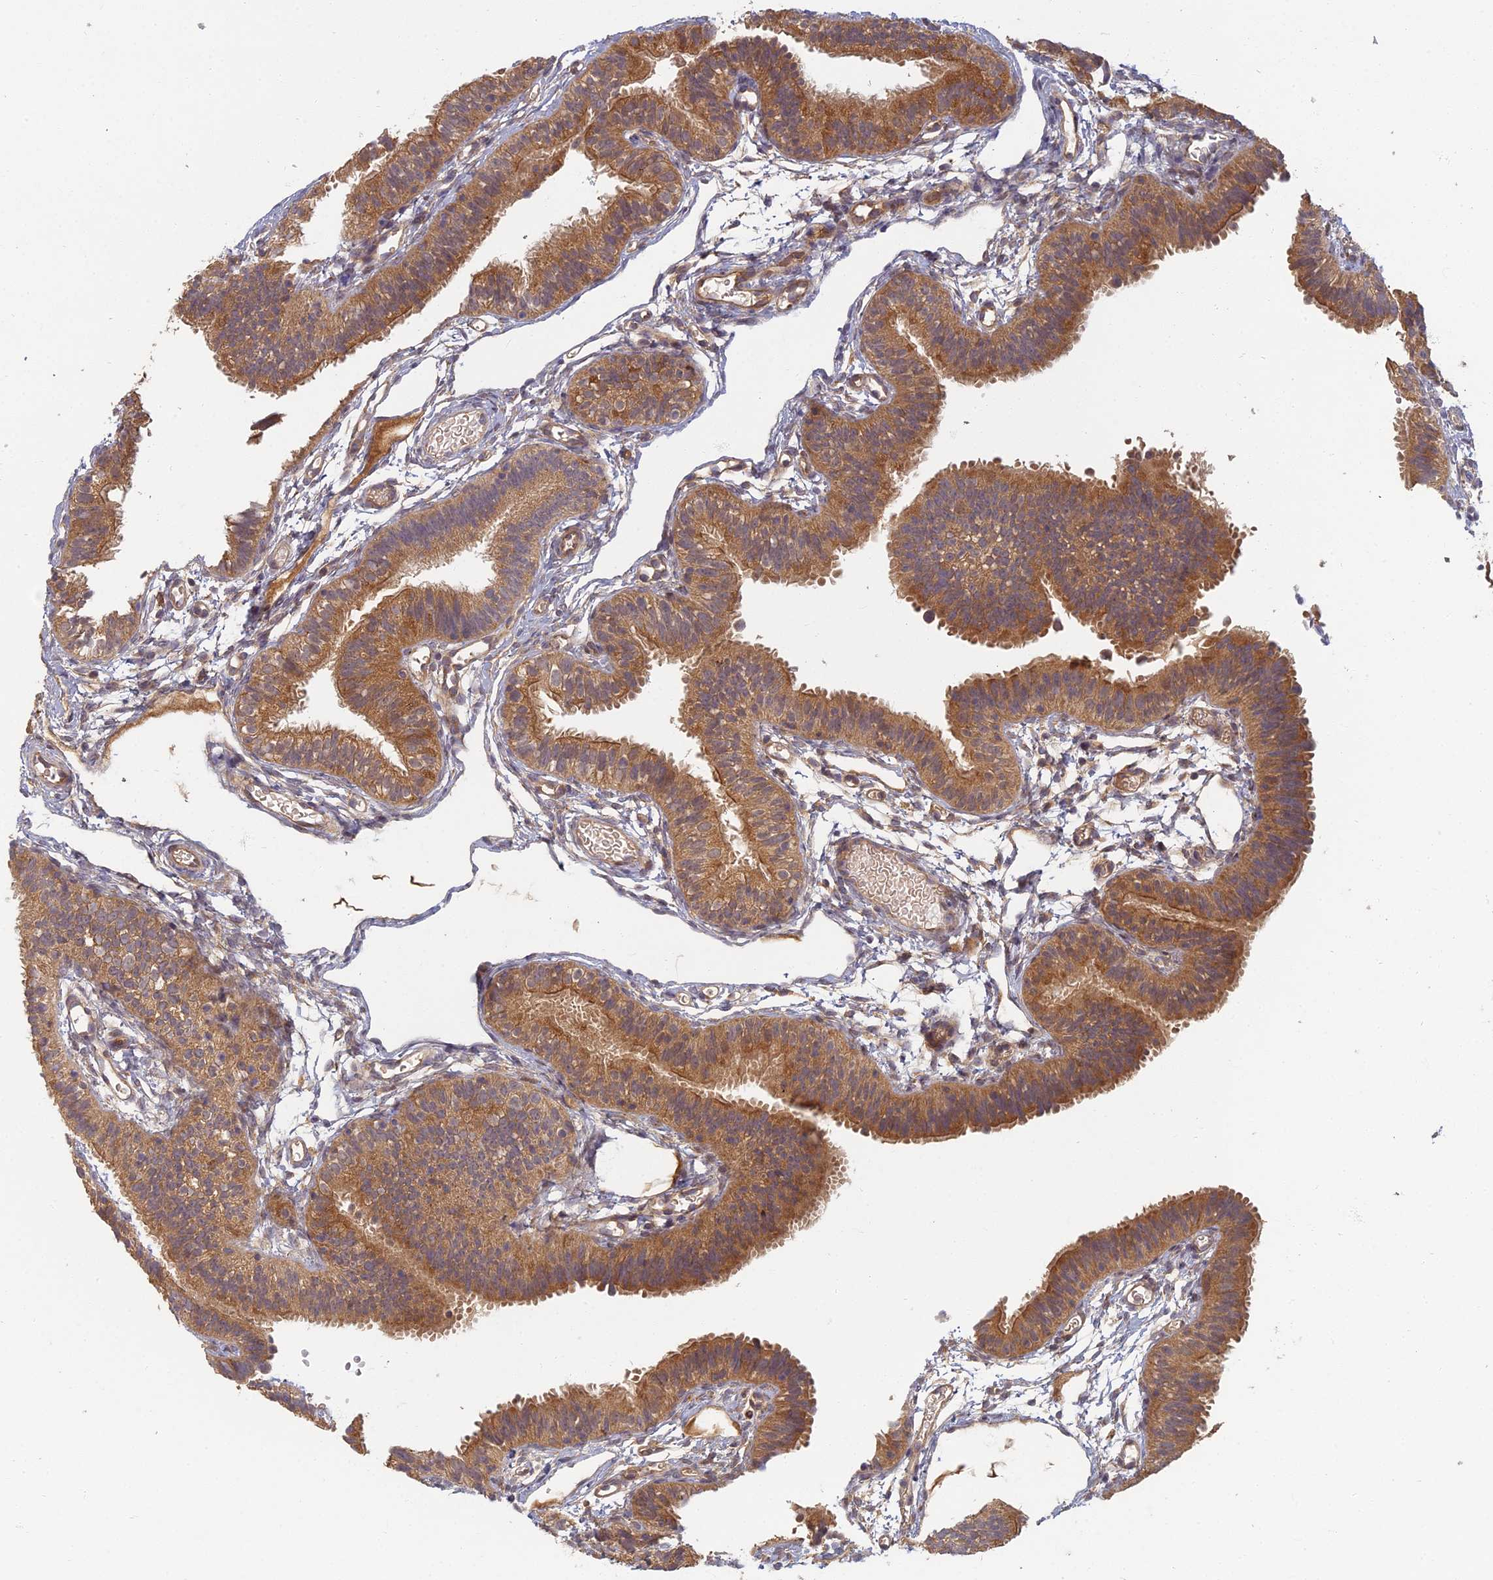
{"staining": {"intensity": "strong", "quantity": ">75%", "location": "cytoplasmic/membranous"}, "tissue": "fallopian tube", "cell_type": "Glandular cells", "image_type": "normal", "snomed": [{"axis": "morphology", "description": "Normal tissue, NOS"}, {"axis": "topography", "description": "Fallopian tube"}], "caption": "Immunohistochemical staining of normal fallopian tube shows >75% levels of strong cytoplasmic/membranous protein staining in approximately >75% of glandular cells.", "gene": "INO80D", "patient": {"sex": "female", "age": 35}}